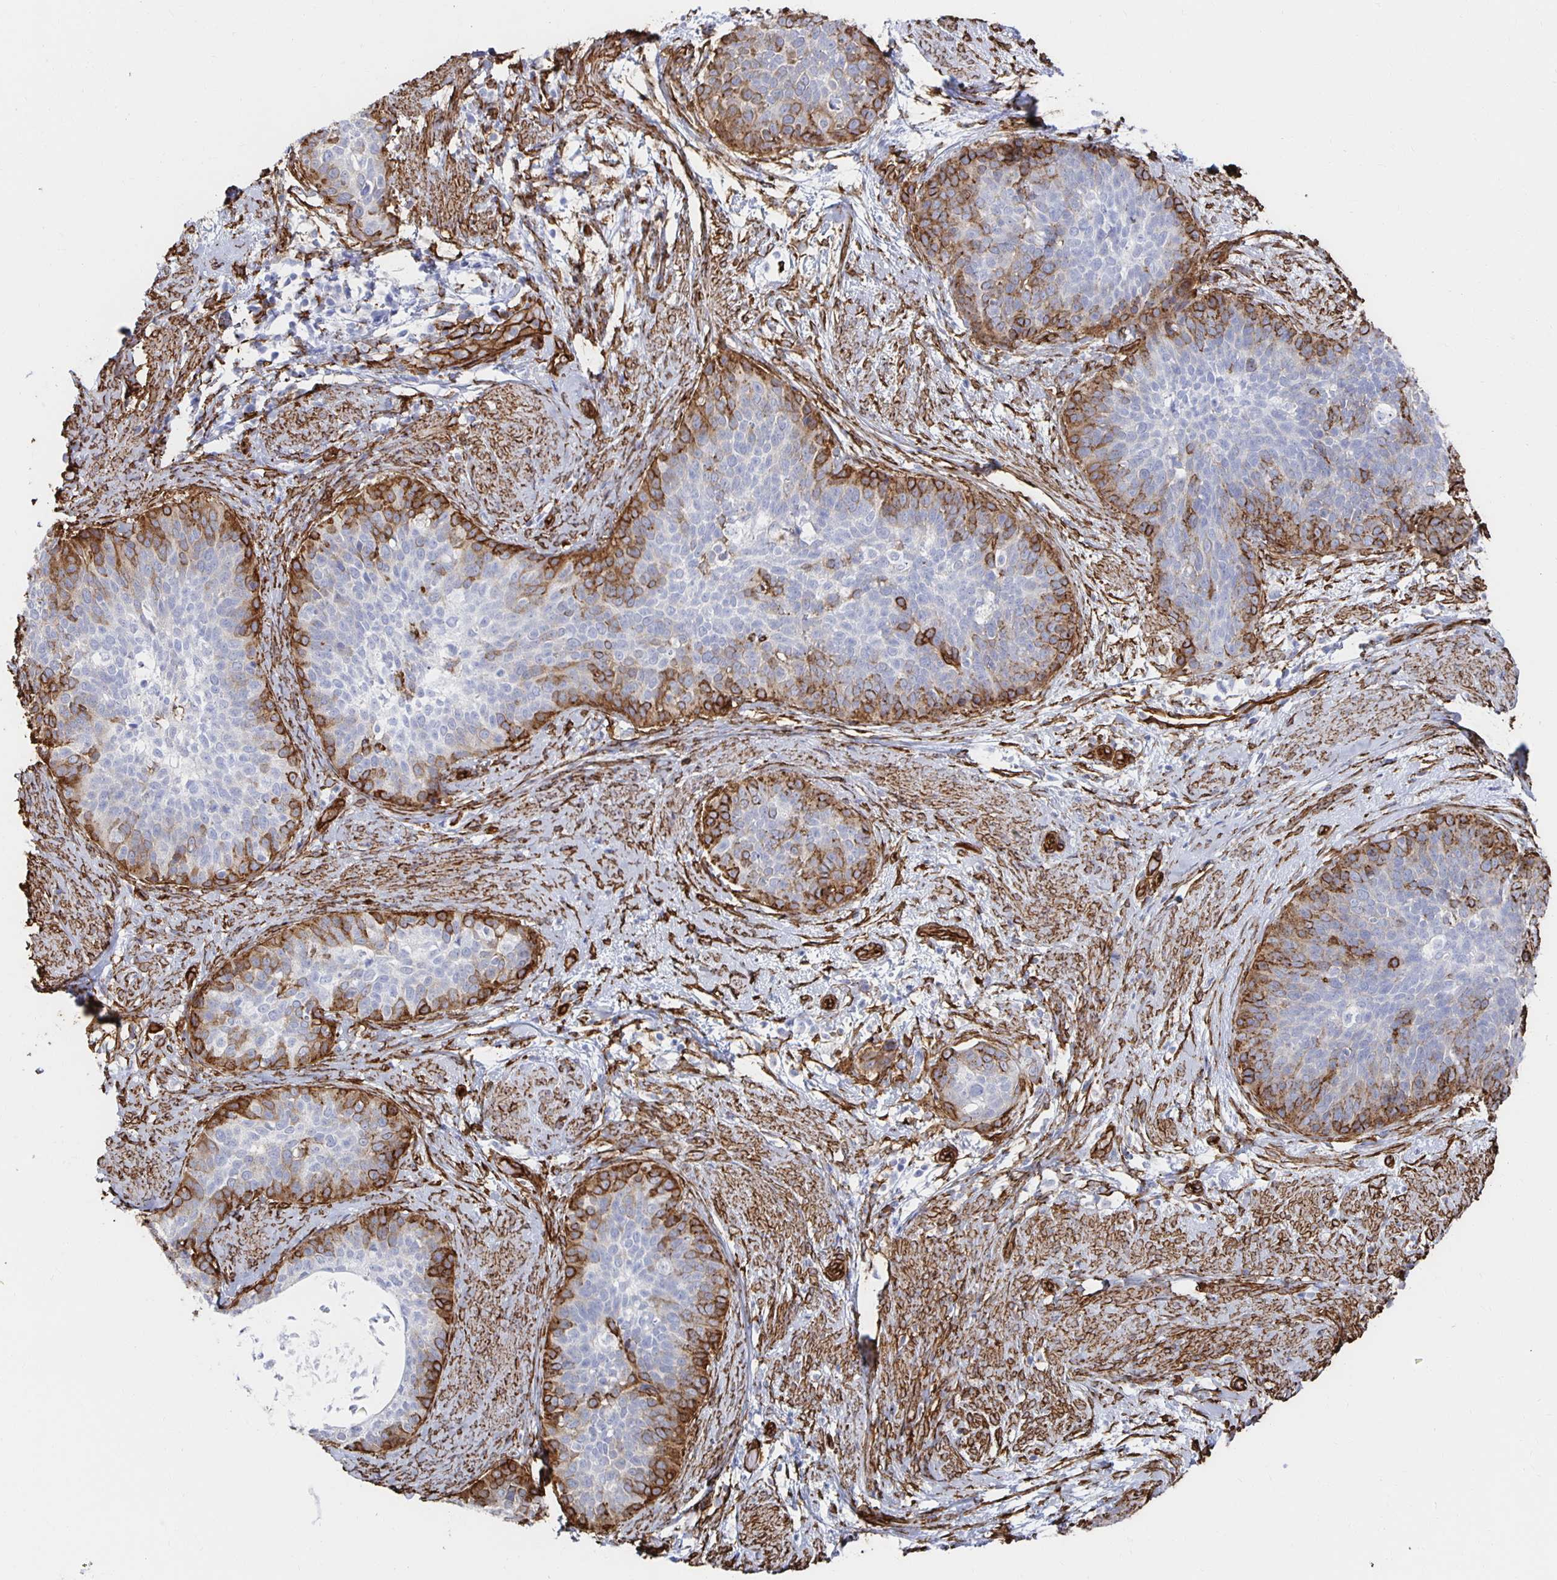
{"staining": {"intensity": "strong", "quantity": "25%-75%", "location": "cytoplasmic/membranous"}, "tissue": "cervical cancer", "cell_type": "Tumor cells", "image_type": "cancer", "snomed": [{"axis": "morphology", "description": "Squamous cell carcinoma, NOS"}, {"axis": "topography", "description": "Cervix"}], "caption": "Immunohistochemistry (IHC) image of neoplastic tissue: human cervical cancer (squamous cell carcinoma) stained using IHC displays high levels of strong protein expression localized specifically in the cytoplasmic/membranous of tumor cells, appearing as a cytoplasmic/membranous brown color.", "gene": "VIPR2", "patient": {"sex": "female", "age": 69}}